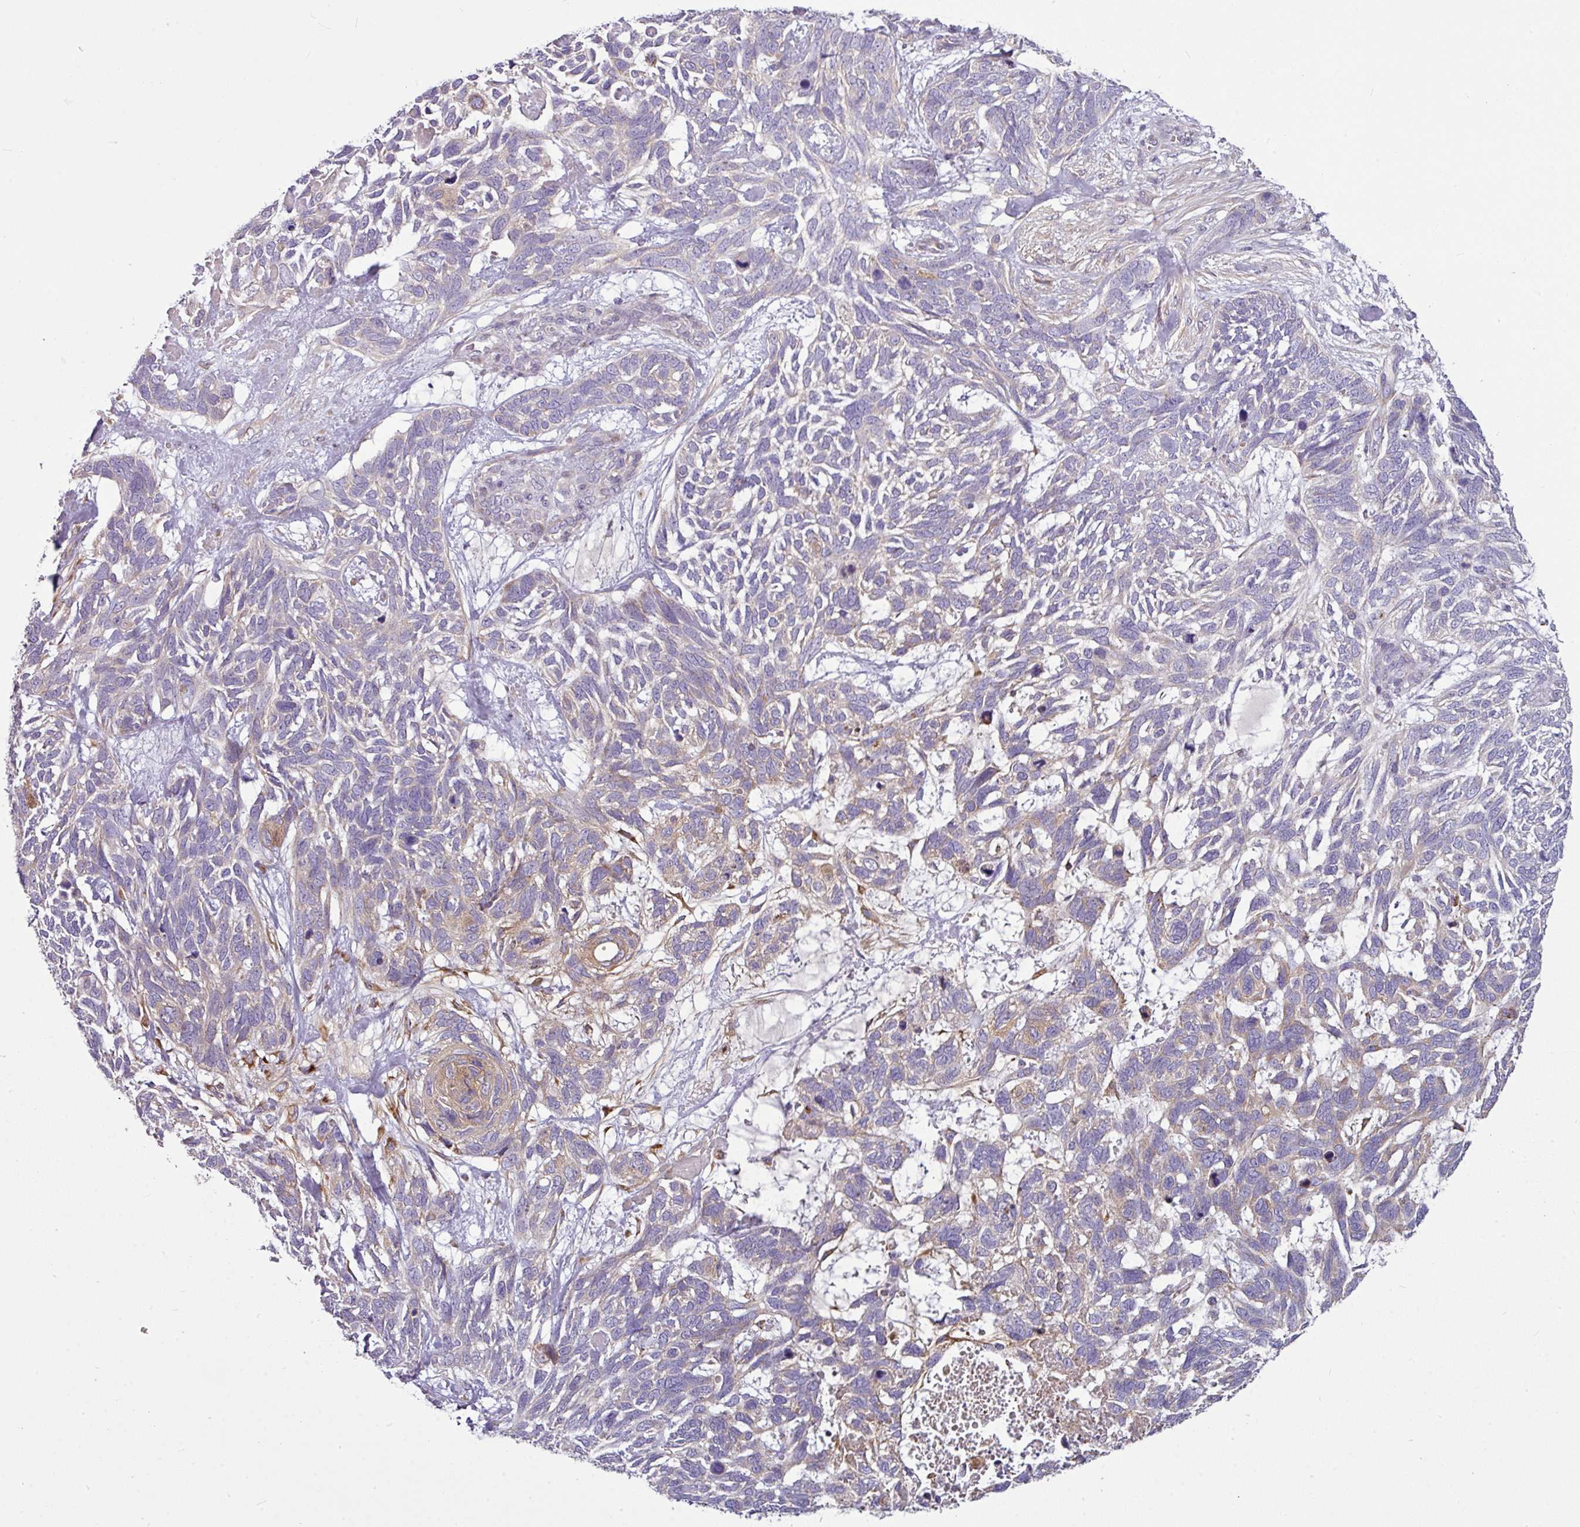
{"staining": {"intensity": "moderate", "quantity": "<25%", "location": "cytoplasmic/membranous"}, "tissue": "skin cancer", "cell_type": "Tumor cells", "image_type": "cancer", "snomed": [{"axis": "morphology", "description": "Basal cell carcinoma"}, {"axis": "topography", "description": "Skin"}], "caption": "This micrograph reveals basal cell carcinoma (skin) stained with IHC to label a protein in brown. The cytoplasmic/membranous of tumor cells show moderate positivity for the protein. Nuclei are counter-stained blue.", "gene": "GAN", "patient": {"sex": "male", "age": 88}}